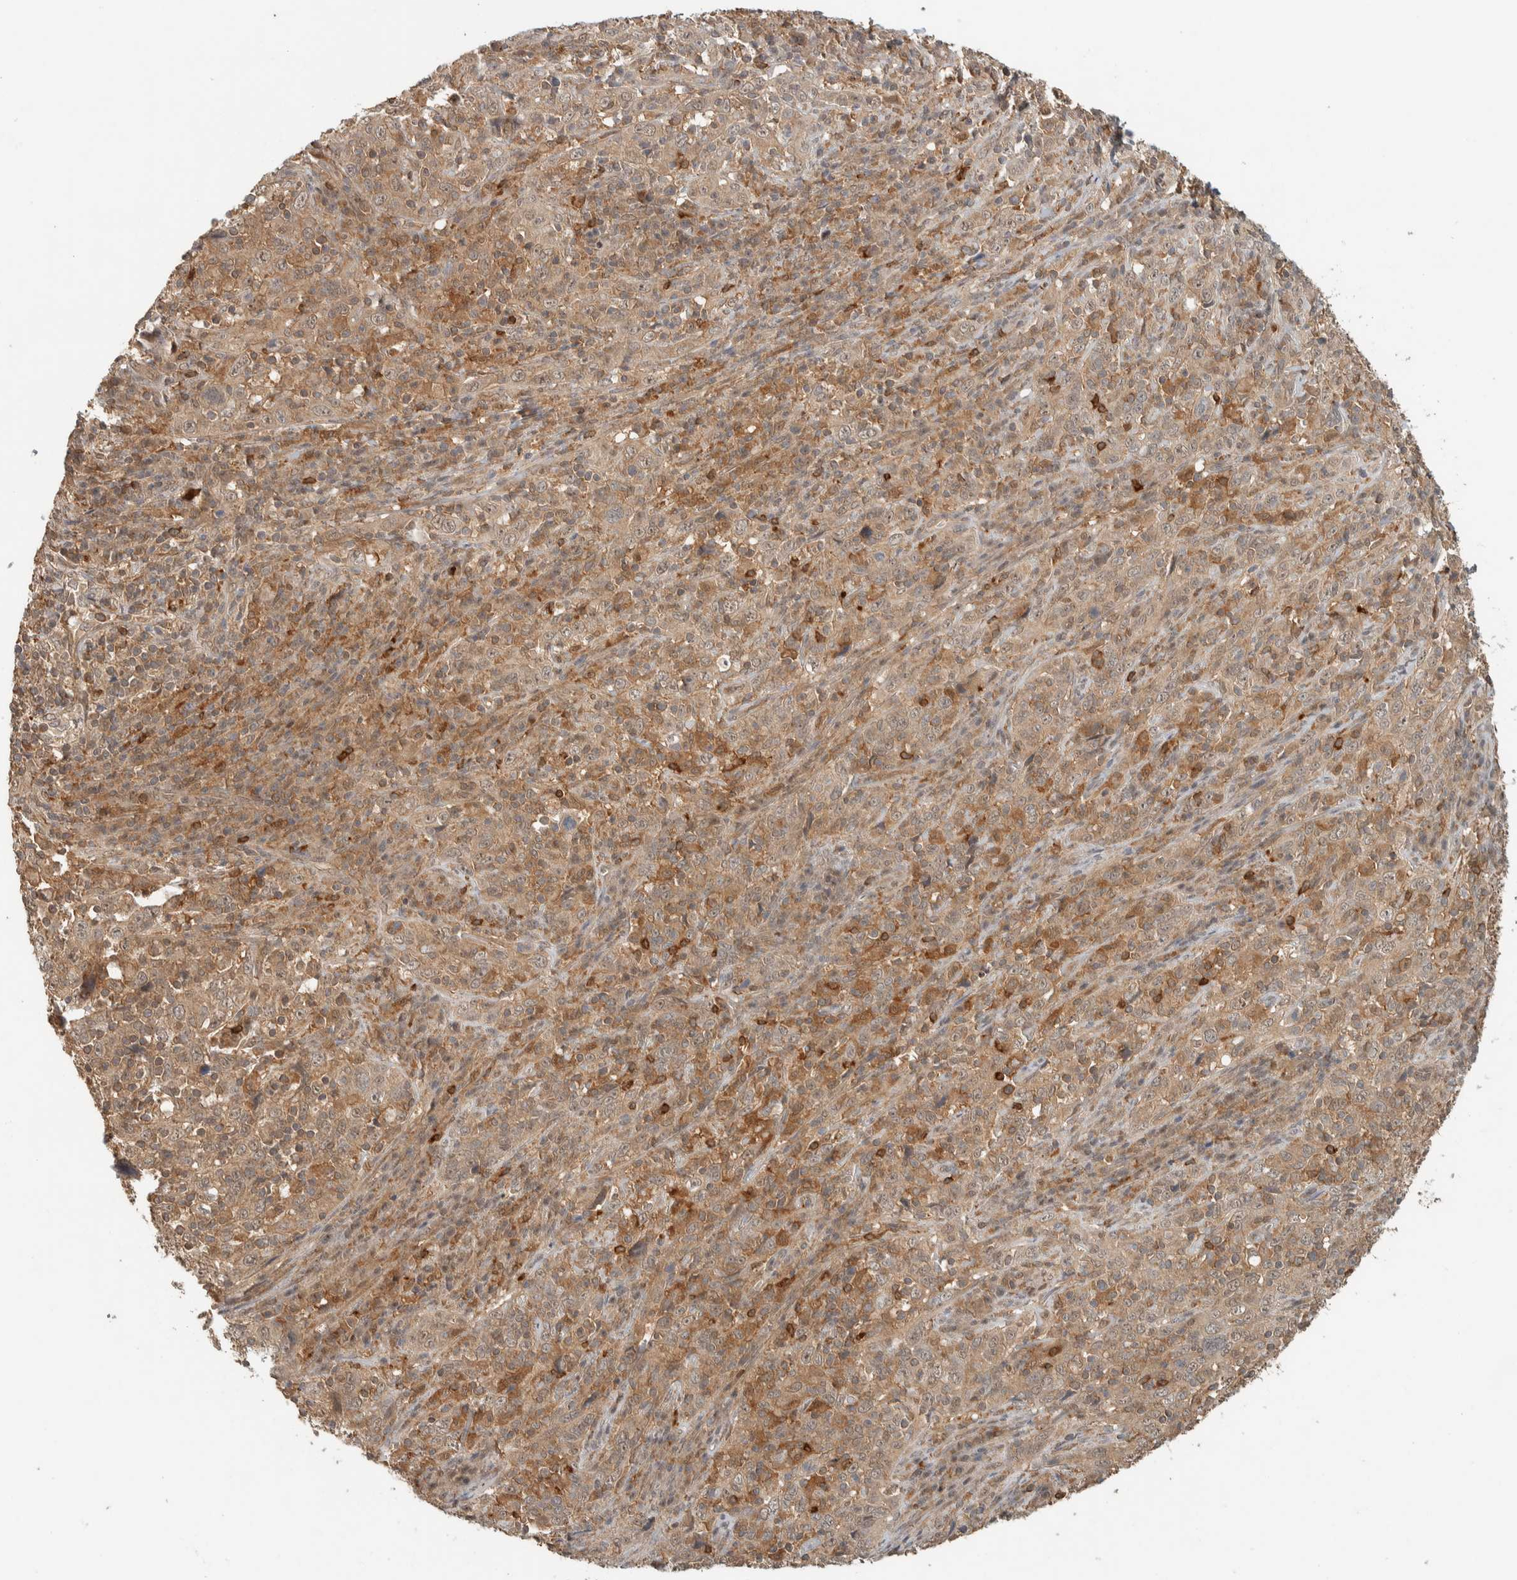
{"staining": {"intensity": "moderate", "quantity": ">75%", "location": "cytoplasmic/membranous,nuclear"}, "tissue": "cervical cancer", "cell_type": "Tumor cells", "image_type": "cancer", "snomed": [{"axis": "morphology", "description": "Squamous cell carcinoma, NOS"}, {"axis": "topography", "description": "Cervix"}], "caption": "A medium amount of moderate cytoplasmic/membranous and nuclear staining is appreciated in approximately >75% of tumor cells in cervical cancer (squamous cell carcinoma) tissue.", "gene": "ZNF567", "patient": {"sex": "female", "age": 46}}